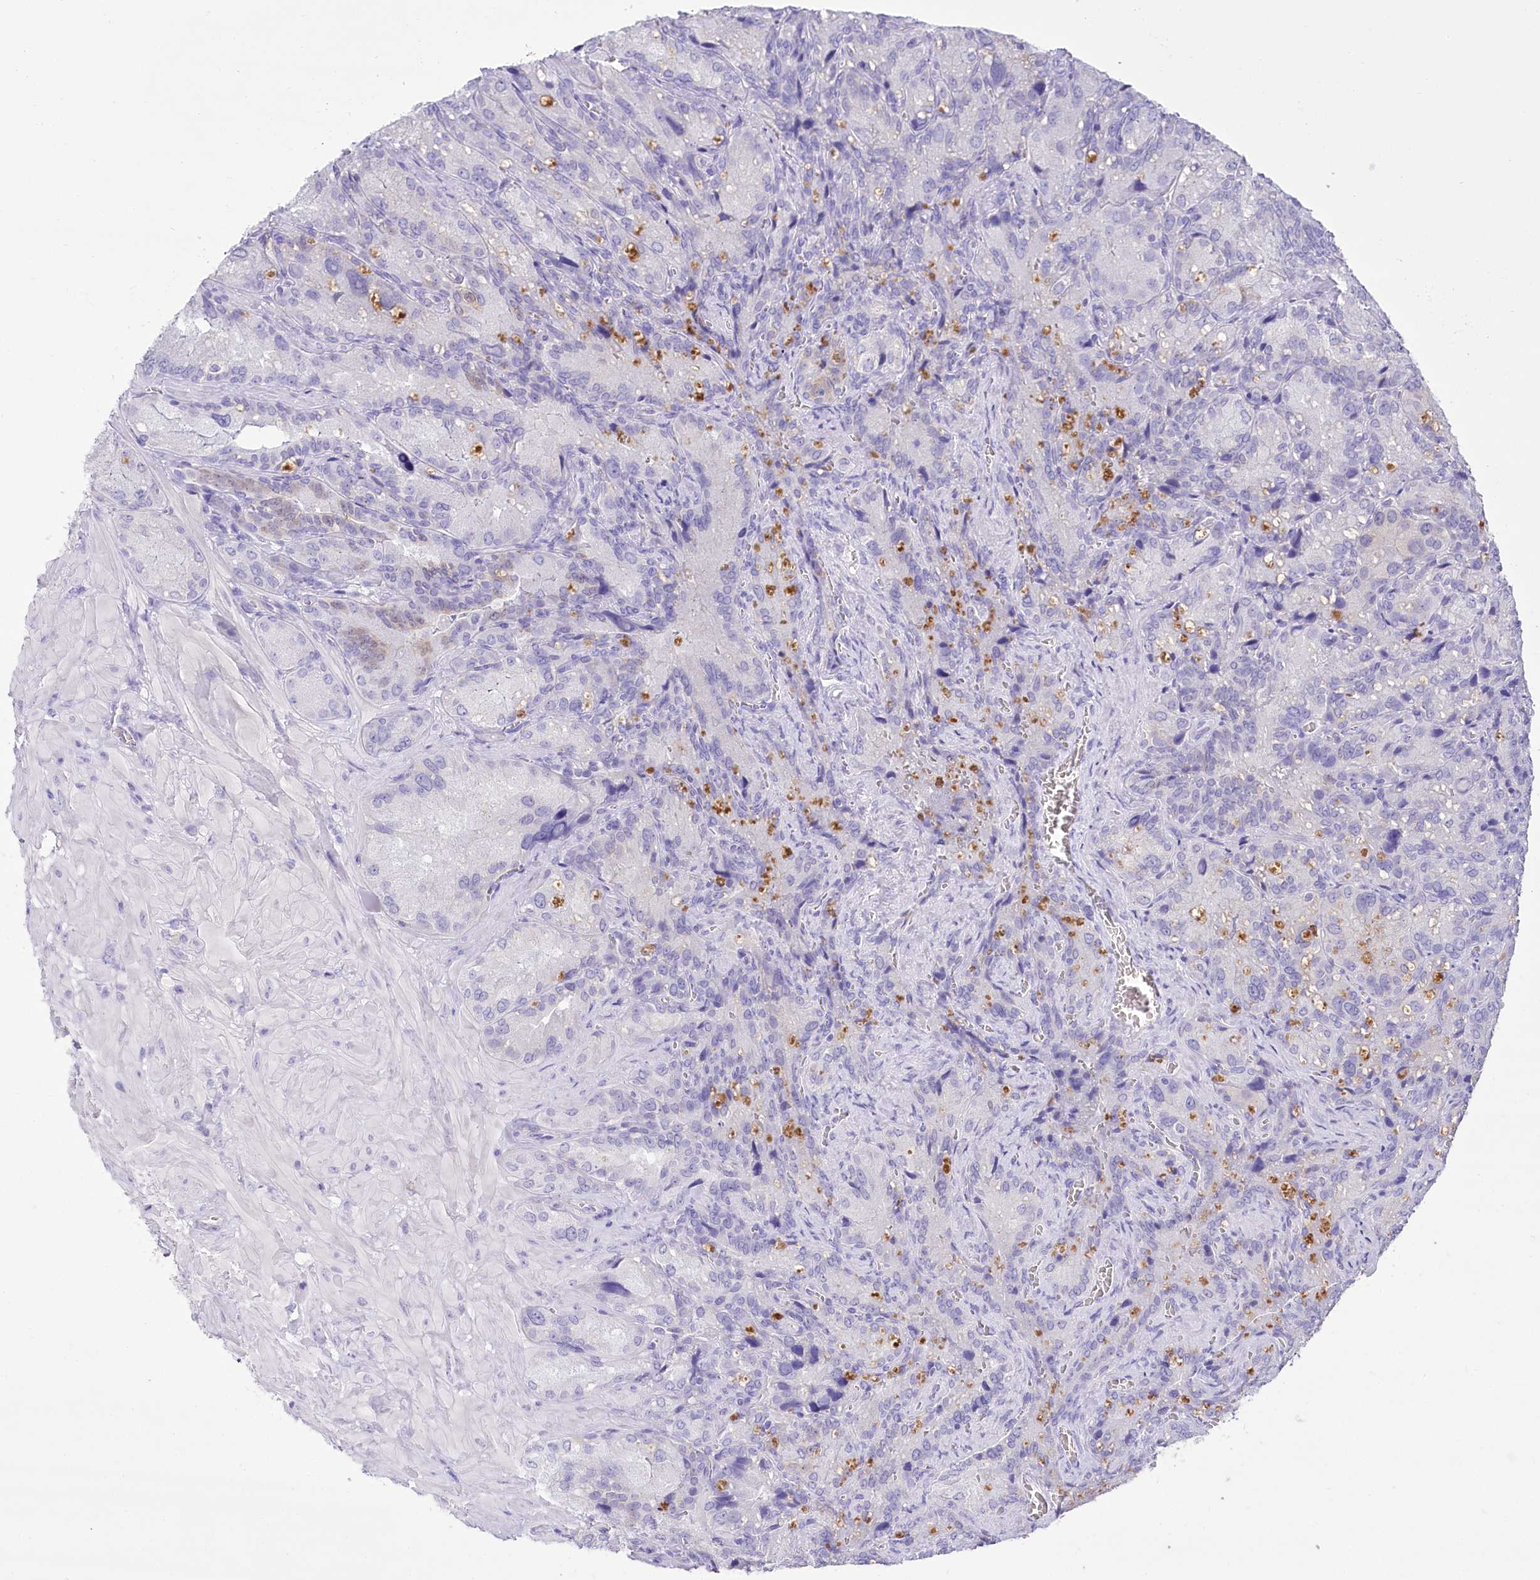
{"staining": {"intensity": "negative", "quantity": "none", "location": "none"}, "tissue": "seminal vesicle", "cell_type": "Glandular cells", "image_type": "normal", "snomed": [{"axis": "morphology", "description": "Normal tissue, NOS"}, {"axis": "topography", "description": "Seminal veicle"}], "caption": "Glandular cells show no significant positivity in benign seminal vesicle. (Stains: DAB IHC with hematoxylin counter stain, Microscopy: brightfield microscopy at high magnification).", "gene": "PBLD", "patient": {"sex": "male", "age": 62}}